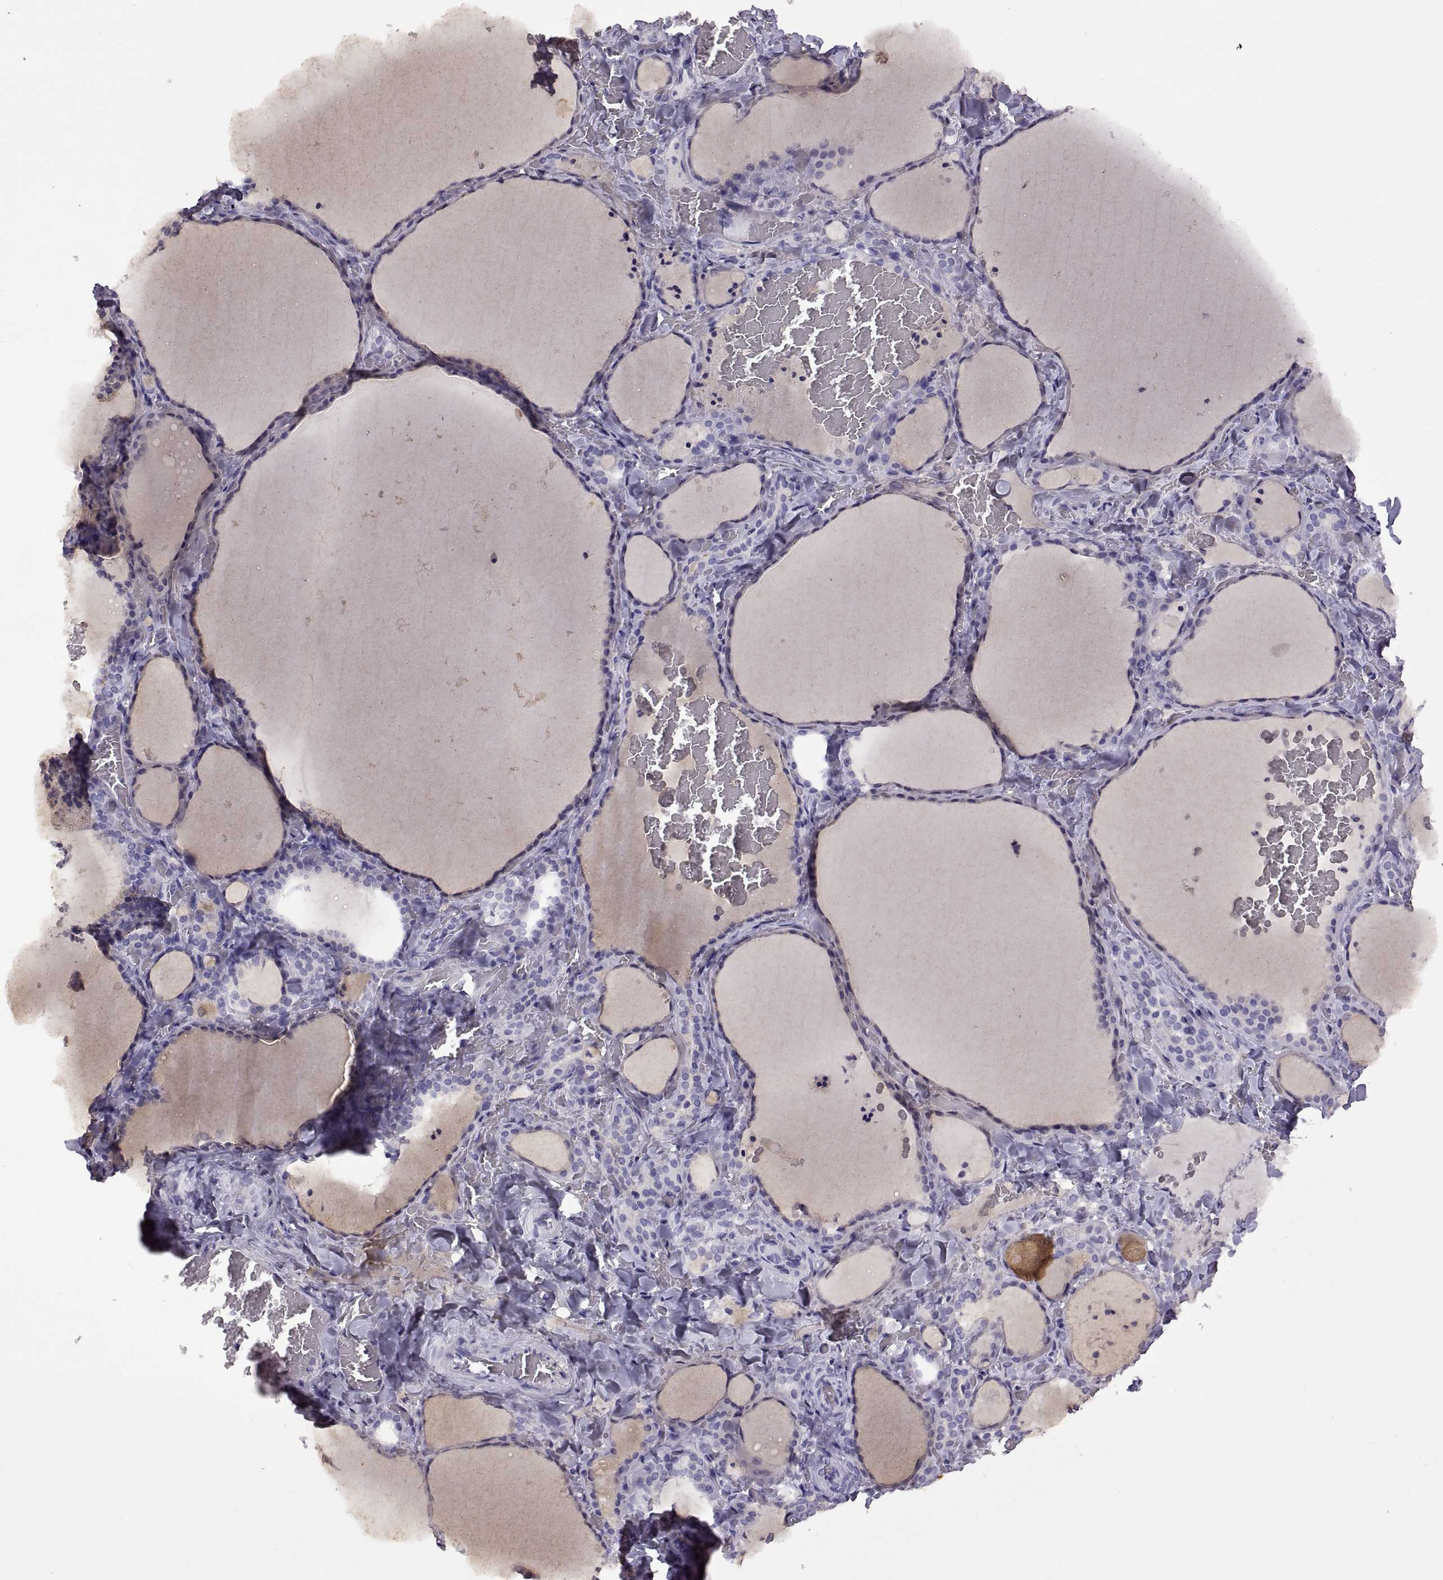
{"staining": {"intensity": "negative", "quantity": "none", "location": "none"}, "tissue": "thyroid gland", "cell_type": "Glandular cells", "image_type": "normal", "snomed": [{"axis": "morphology", "description": "Normal tissue, NOS"}, {"axis": "topography", "description": "Thyroid gland"}], "caption": "High power microscopy histopathology image of an IHC image of benign thyroid gland, revealing no significant positivity in glandular cells.", "gene": "RDM1", "patient": {"sex": "female", "age": 22}}